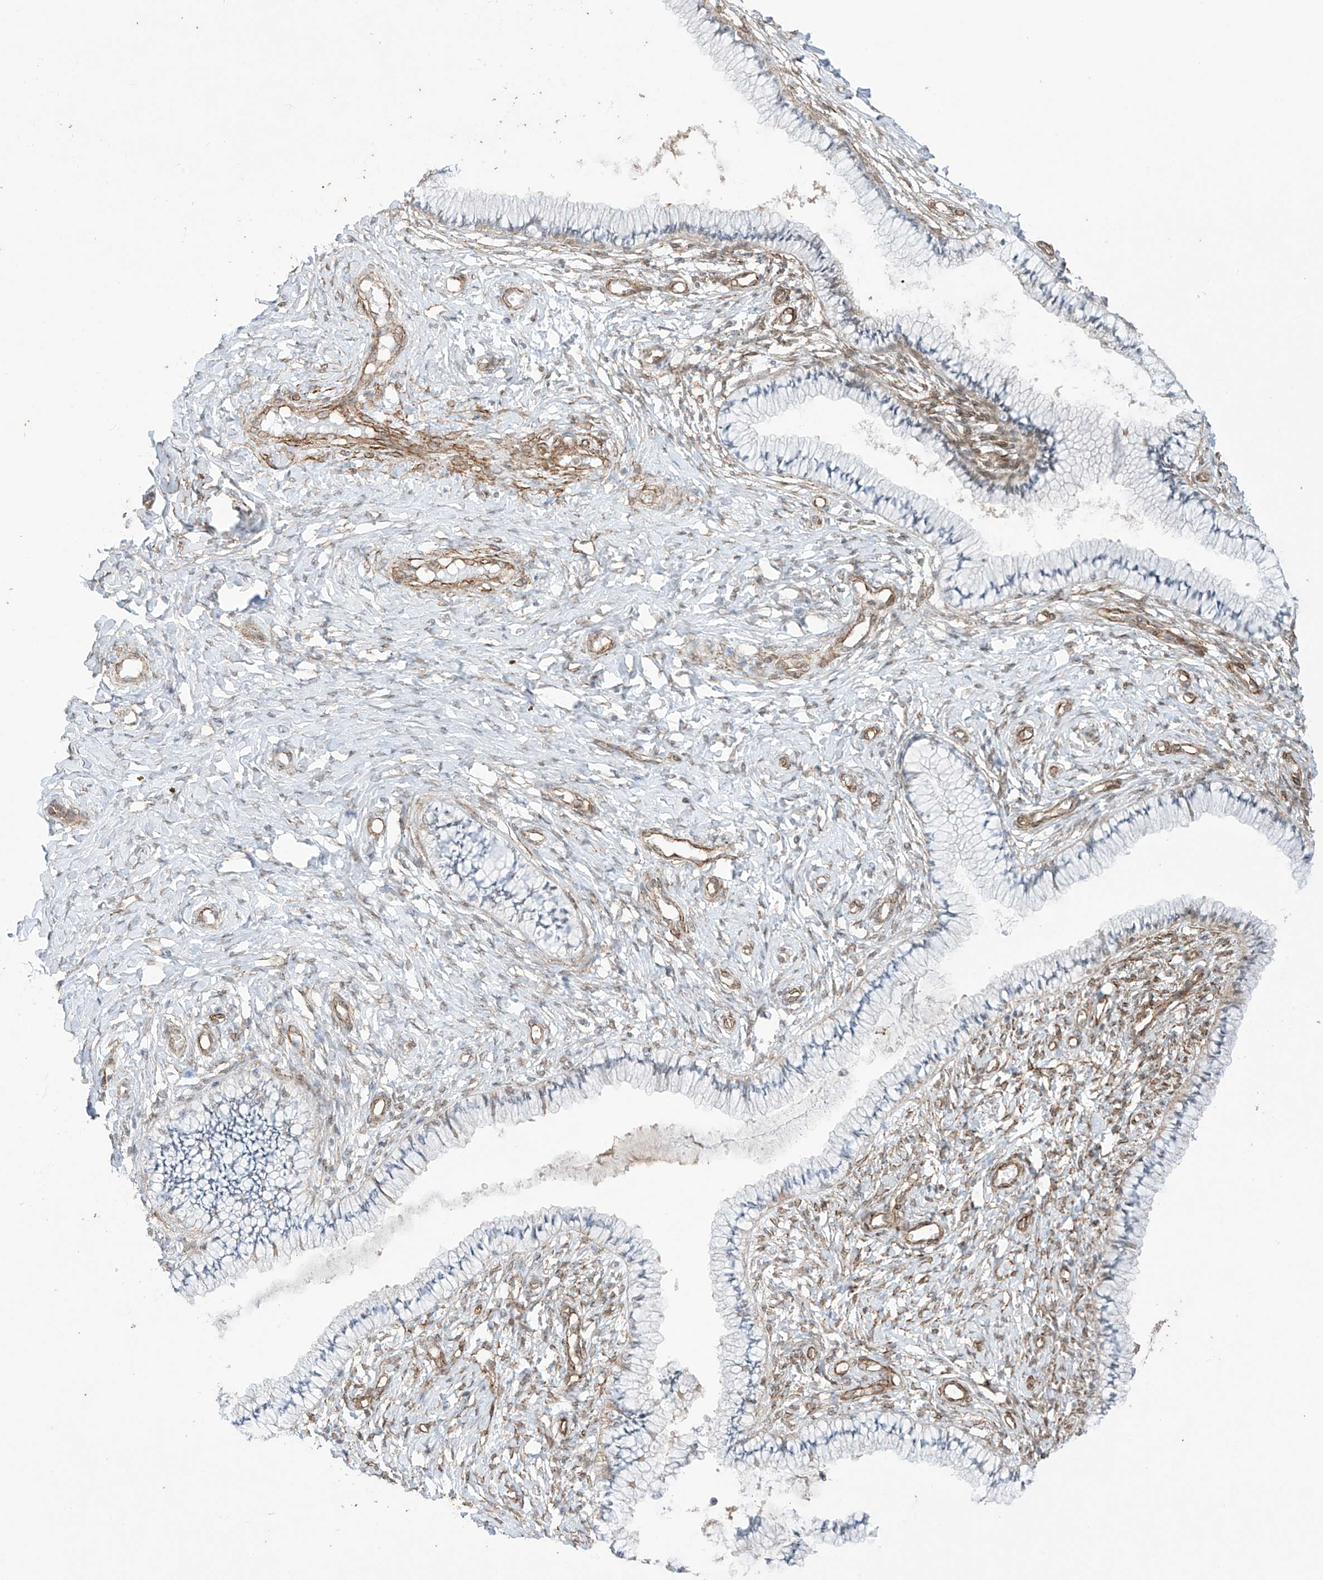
{"staining": {"intensity": "negative", "quantity": "none", "location": "none"}, "tissue": "cervix", "cell_type": "Glandular cells", "image_type": "normal", "snomed": [{"axis": "morphology", "description": "Normal tissue, NOS"}, {"axis": "topography", "description": "Cervix"}], "caption": "DAB immunohistochemical staining of benign cervix shows no significant expression in glandular cells. The staining was performed using DAB to visualize the protein expression in brown, while the nuclei were stained in blue with hematoxylin (Magnification: 20x).", "gene": "TTLL5", "patient": {"sex": "female", "age": 36}}